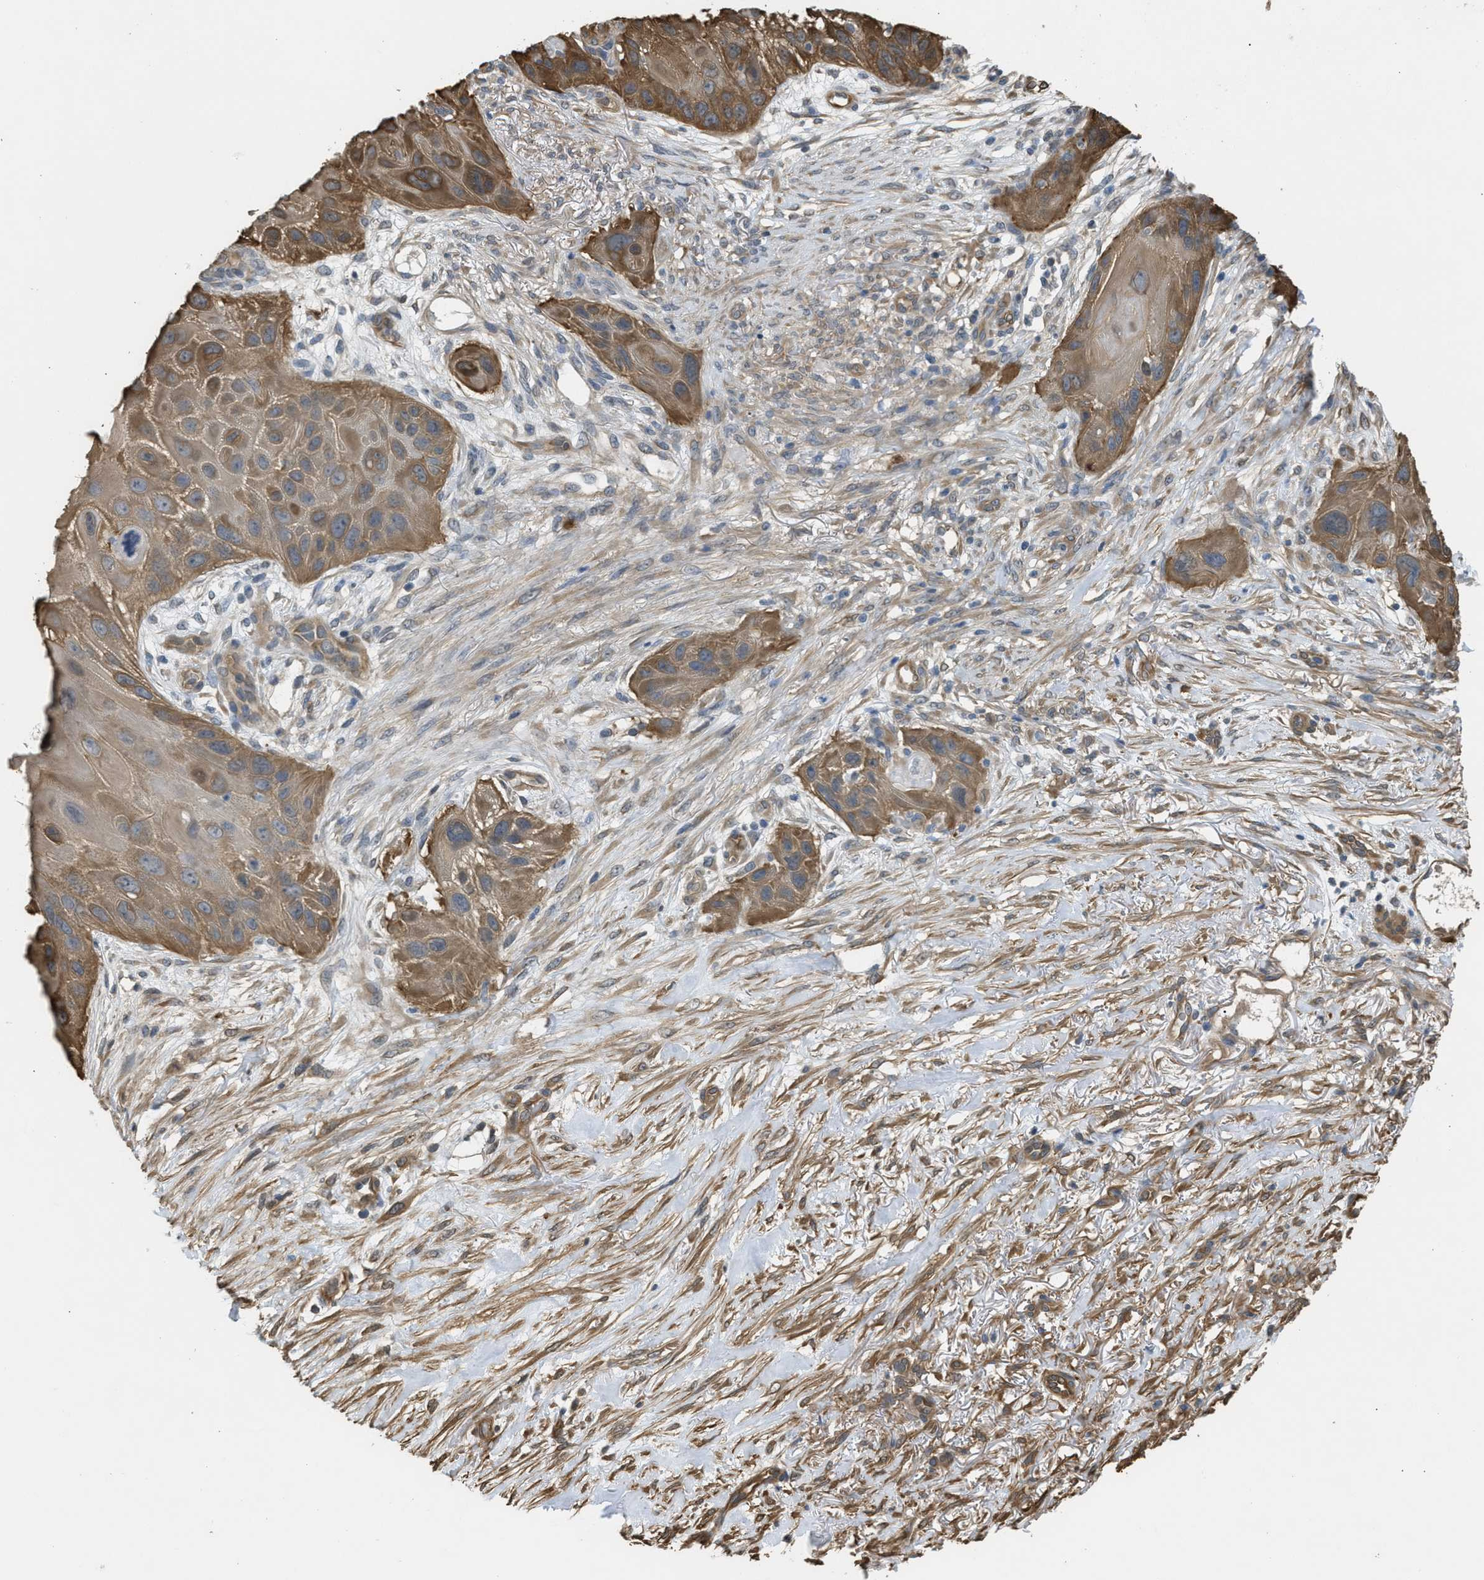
{"staining": {"intensity": "weak", "quantity": ">75%", "location": "cytoplasmic/membranous"}, "tissue": "skin cancer", "cell_type": "Tumor cells", "image_type": "cancer", "snomed": [{"axis": "morphology", "description": "Squamous cell carcinoma, NOS"}, {"axis": "topography", "description": "Skin"}], "caption": "Immunohistochemistry (IHC) staining of skin cancer, which displays low levels of weak cytoplasmic/membranous positivity in about >75% of tumor cells indicating weak cytoplasmic/membranous protein staining. The staining was performed using DAB (brown) for protein detection and nuclei were counterstained in hematoxylin (blue).", "gene": "BAG3", "patient": {"sex": "female", "age": 77}}